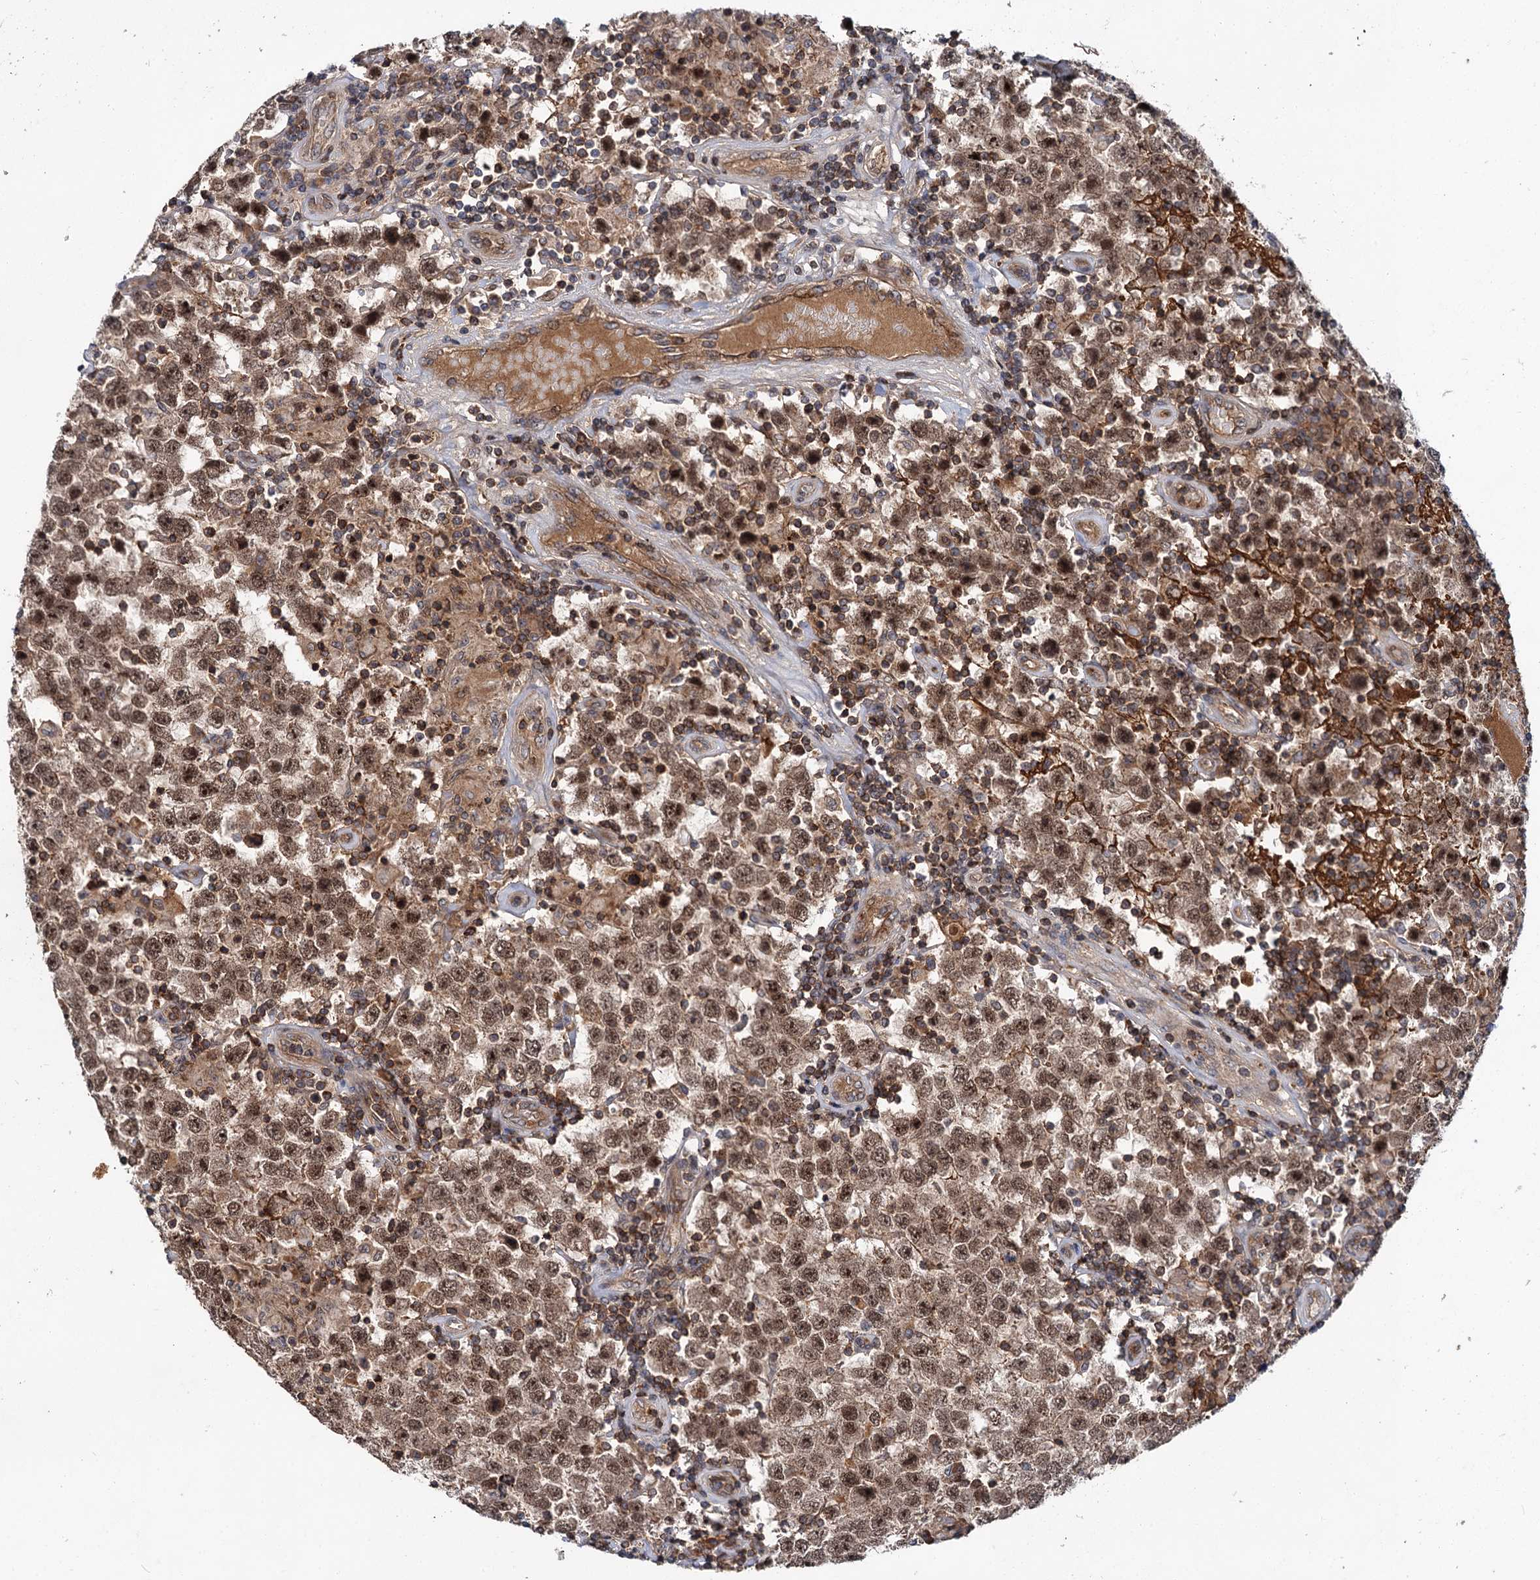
{"staining": {"intensity": "moderate", "quantity": ">75%", "location": "nuclear"}, "tissue": "testis cancer", "cell_type": "Tumor cells", "image_type": "cancer", "snomed": [{"axis": "morphology", "description": "Normal tissue, NOS"}, {"axis": "morphology", "description": "Urothelial carcinoma, High grade"}, {"axis": "morphology", "description": "Seminoma, NOS"}, {"axis": "morphology", "description": "Carcinoma, Embryonal, NOS"}, {"axis": "topography", "description": "Urinary bladder"}, {"axis": "topography", "description": "Testis"}], "caption": "Testis cancer tissue displays moderate nuclear staining in approximately >75% of tumor cells, visualized by immunohistochemistry. Nuclei are stained in blue.", "gene": "ABLIM1", "patient": {"sex": "male", "age": 41}}